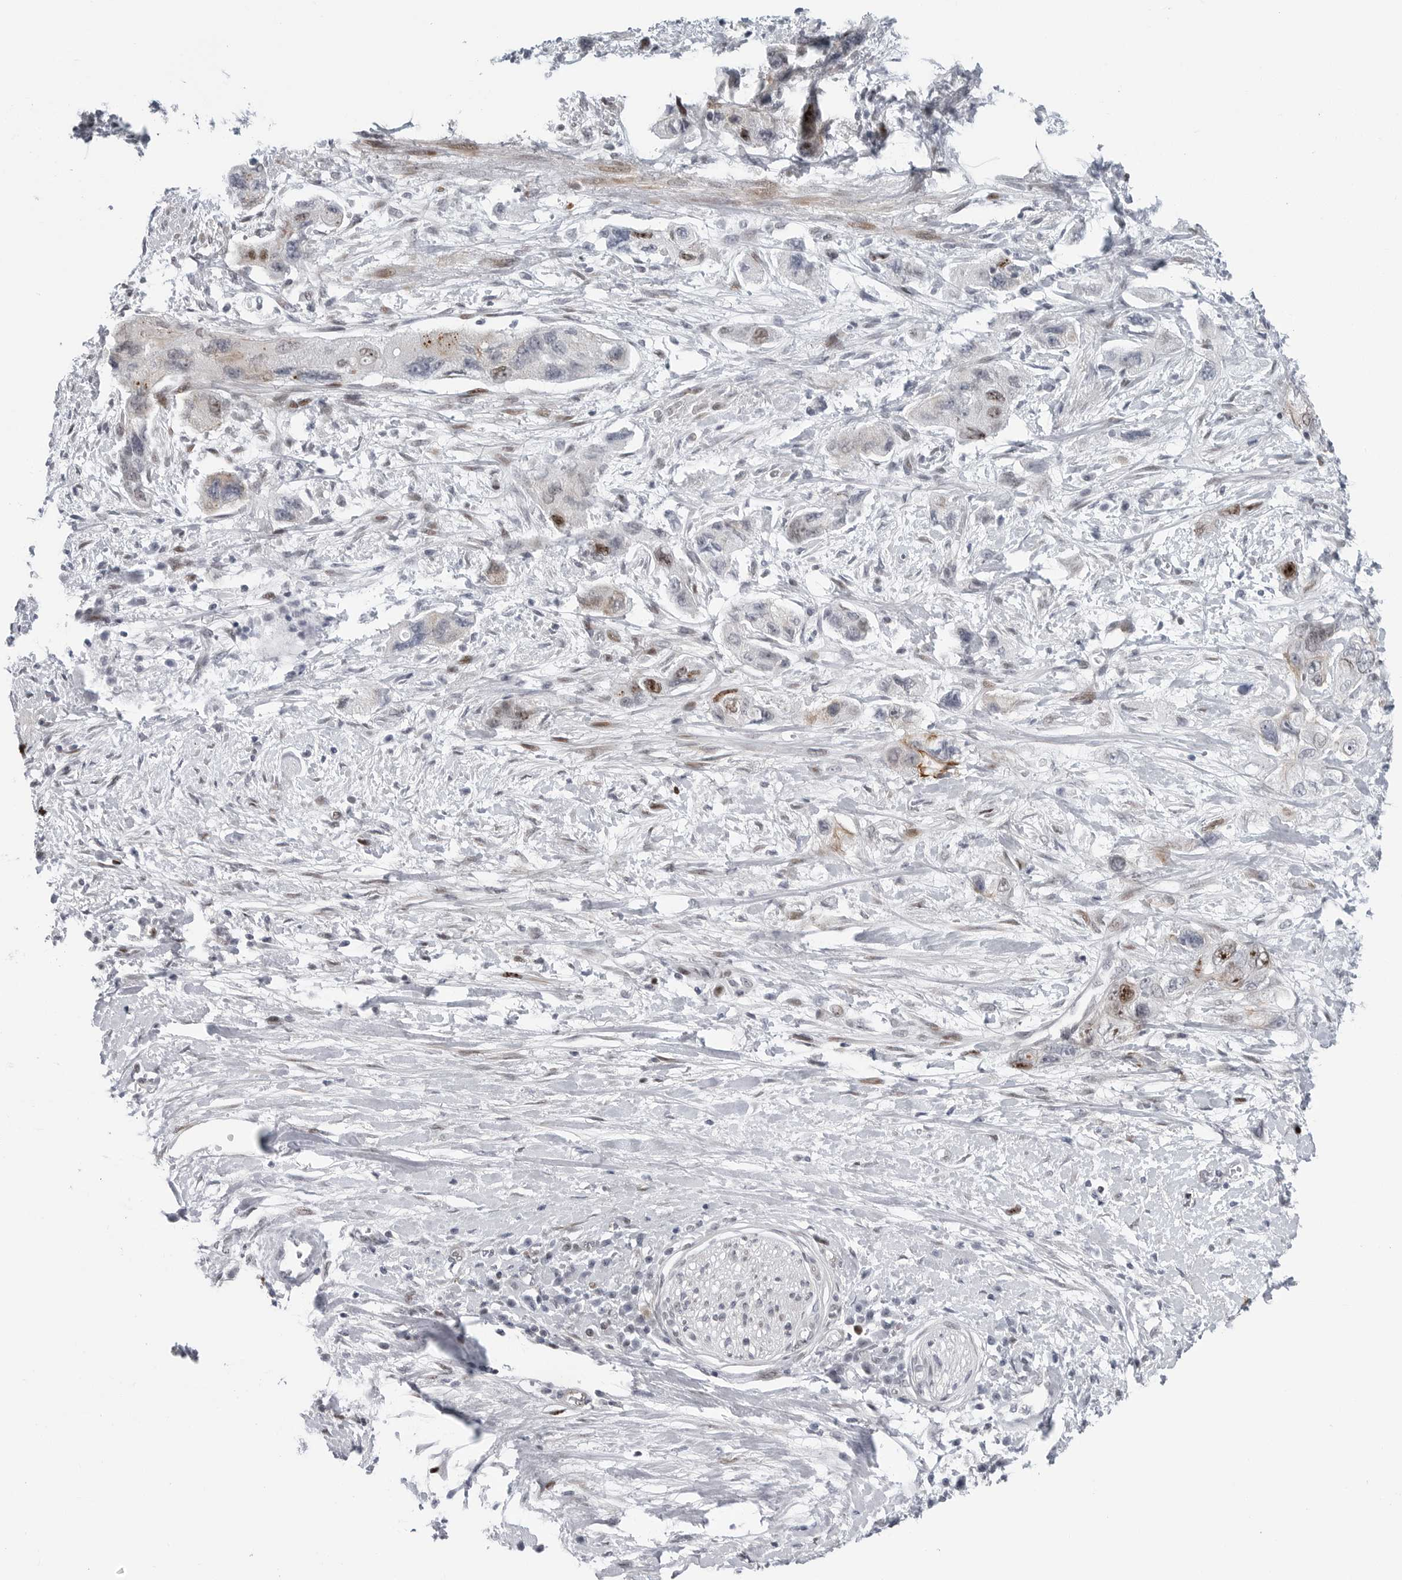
{"staining": {"intensity": "moderate", "quantity": "25%-75%", "location": "nuclear"}, "tissue": "pancreatic cancer", "cell_type": "Tumor cells", "image_type": "cancer", "snomed": [{"axis": "morphology", "description": "Adenocarcinoma, NOS"}, {"axis": "topography", "description": "Pancreas"}], "caption": "Pancreatic cancer tissue exhibits moderate nuclear staining in approximately 25%-75% of tumor cells, visualized by immunohistochemistry.", "gene": "FAM135B", "patient": {"sex": "female", "age": 73}}